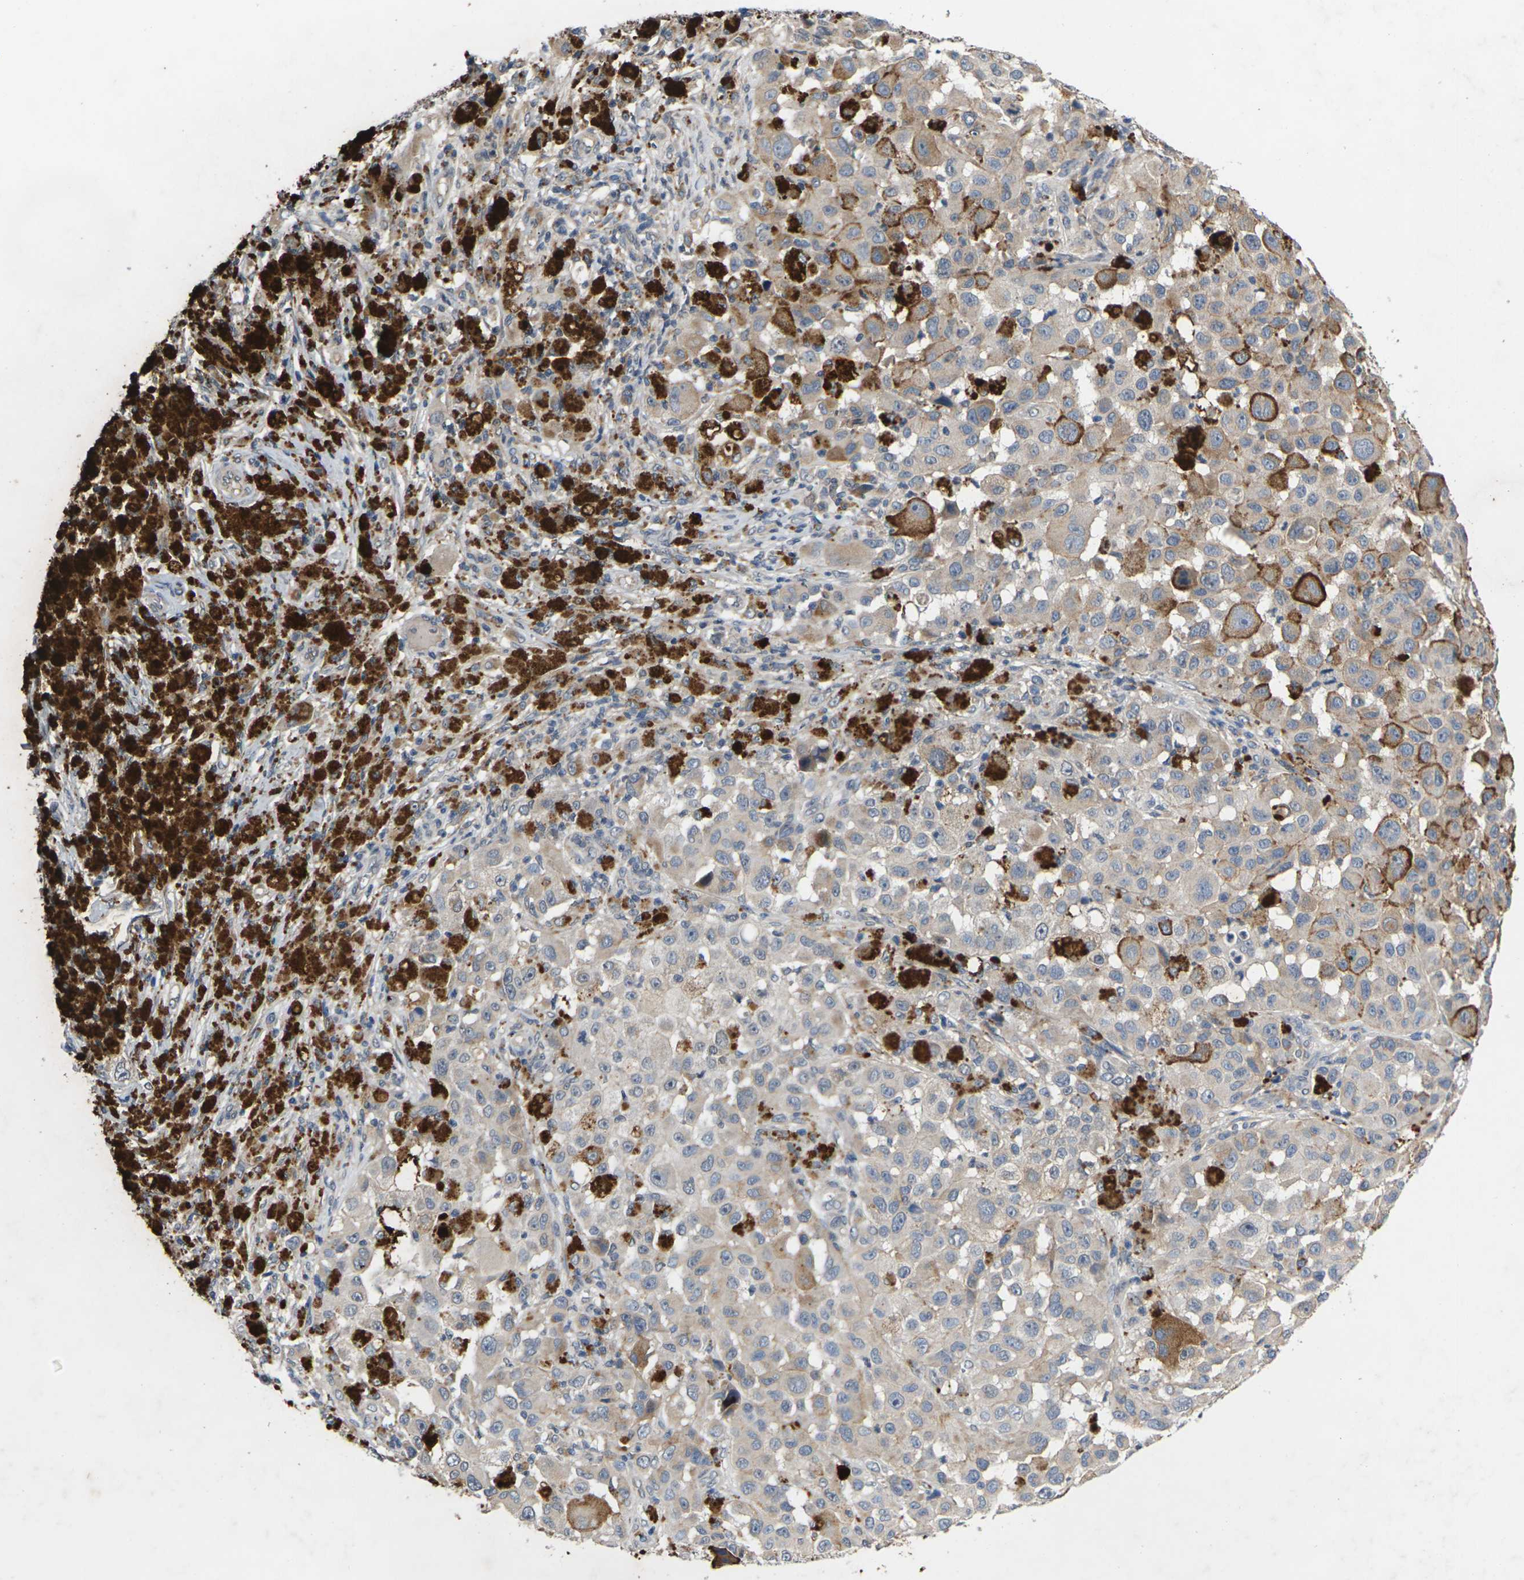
{"staining": {"intensity": "weak", "quantity": "<25%", "location": "cytoplasmic/membranous"}, "tissue": "melanoma", "cell_type": "Tumor cells", "image_type": "cancer", "snomed": [{"axis": "morphology", "description": "Malignant melanoma, NOS"}, {"axis": "topography", "description": "Skin"}], "caption": "Malignant melanoma was stained to show a protein in brown. There is no significant positivity in tumor cells. The staining was performed using DAB (3,3'-diaminobenzidine) to visualize the protein expression in brown, while the nuclei were stained in blue with hematoxylin (Magnification: 20x).", "gene": "SLC2A2", "patient": {"sex": "male", "age": 96}}